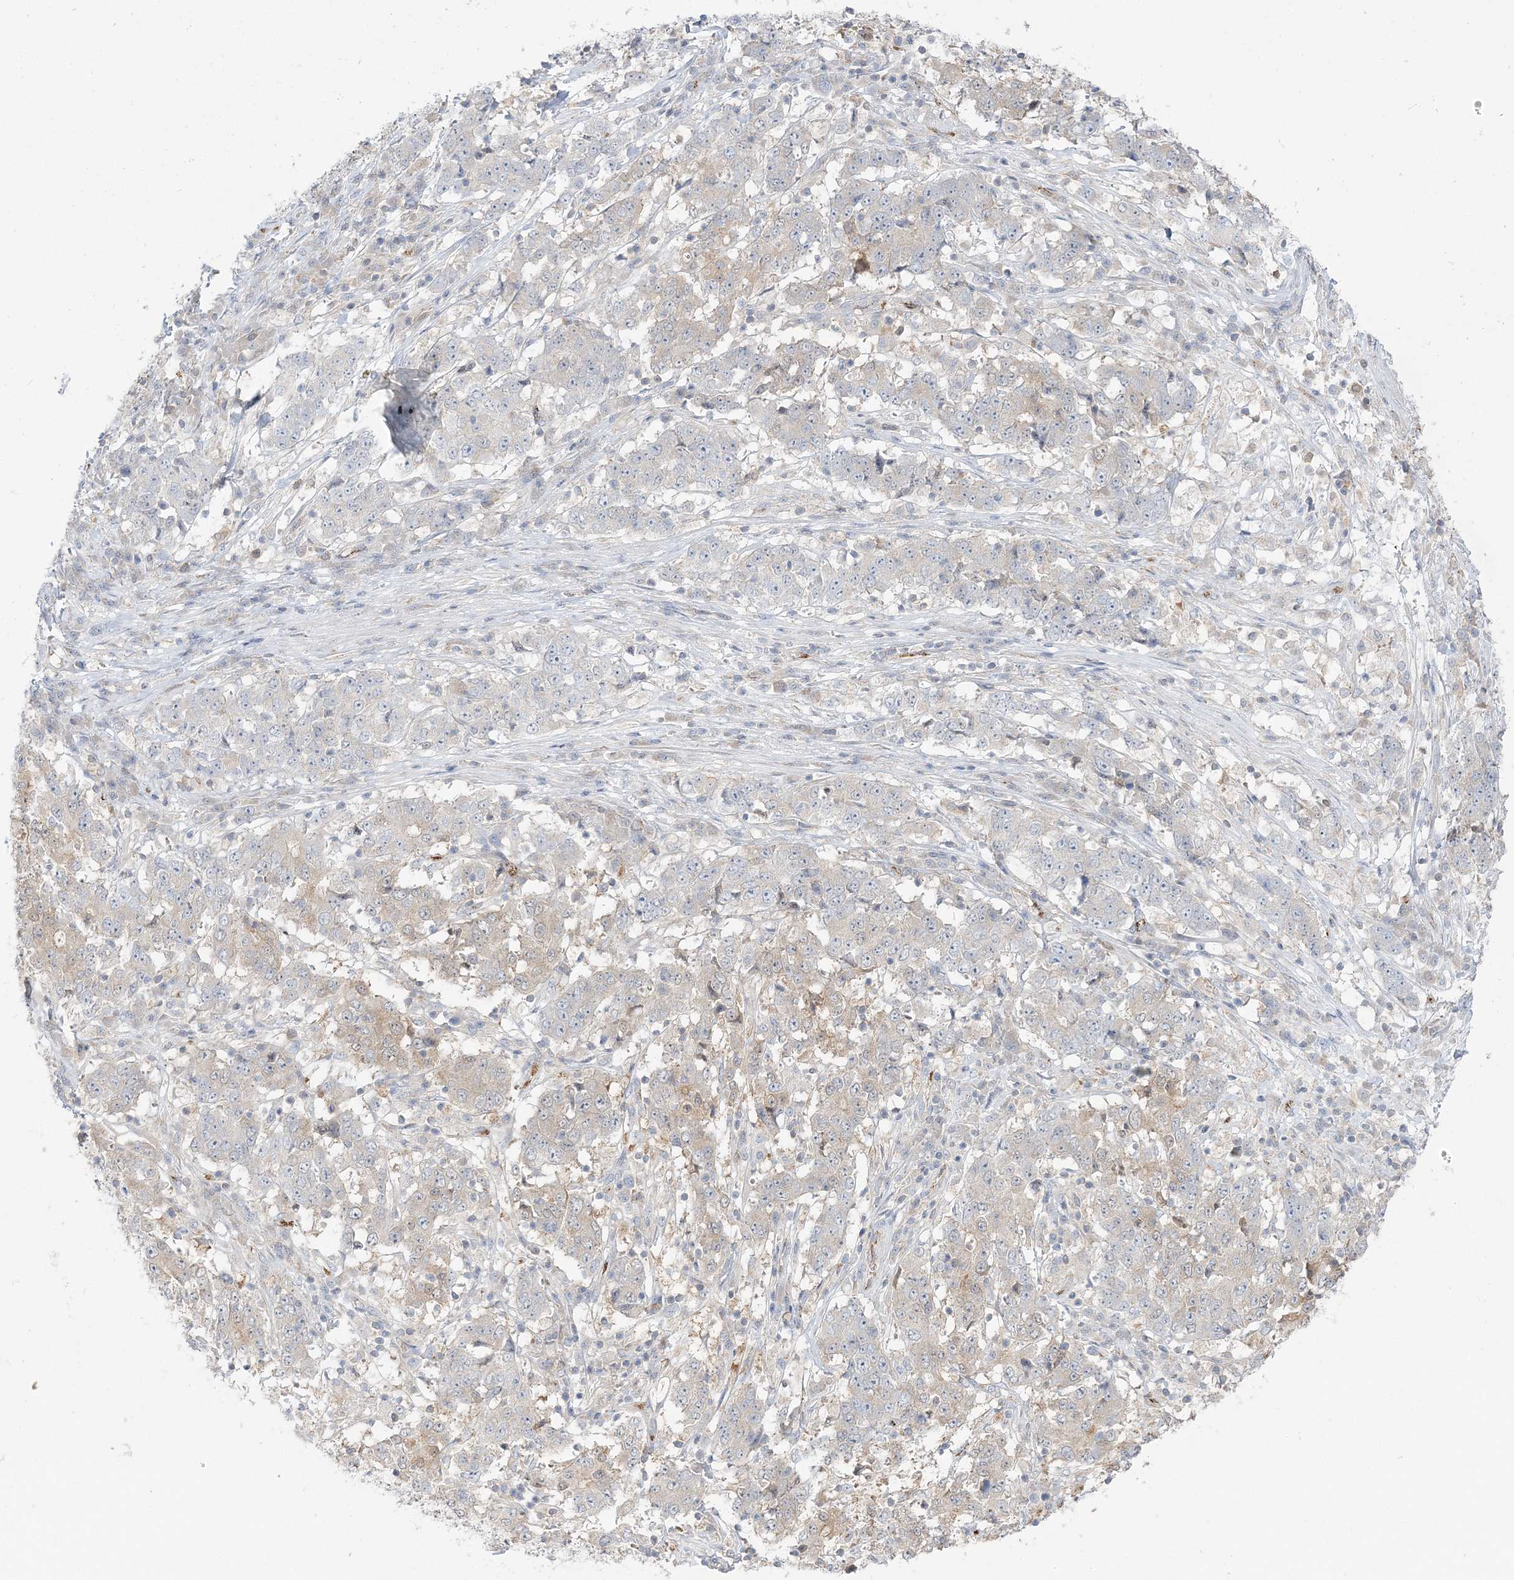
{"staining": {"intensity": "weak", "quantity": "<25%", "location": "cytoplasmic/membranous"}, "tissue": "stomach cancer", "cell_type": "Tumor cells", "image_type": "cancer", "snomed": [{"axis": "morphology", "description": "Adenocarcinoma, NOS"}, {"axis": "topography", "description": "Stomach"}], "caption": "There is no significant staining in tumor cells of stomach adenocarcinoma.", "gene": "INPP1", "patient": {"sex": "male", "age": 59}}